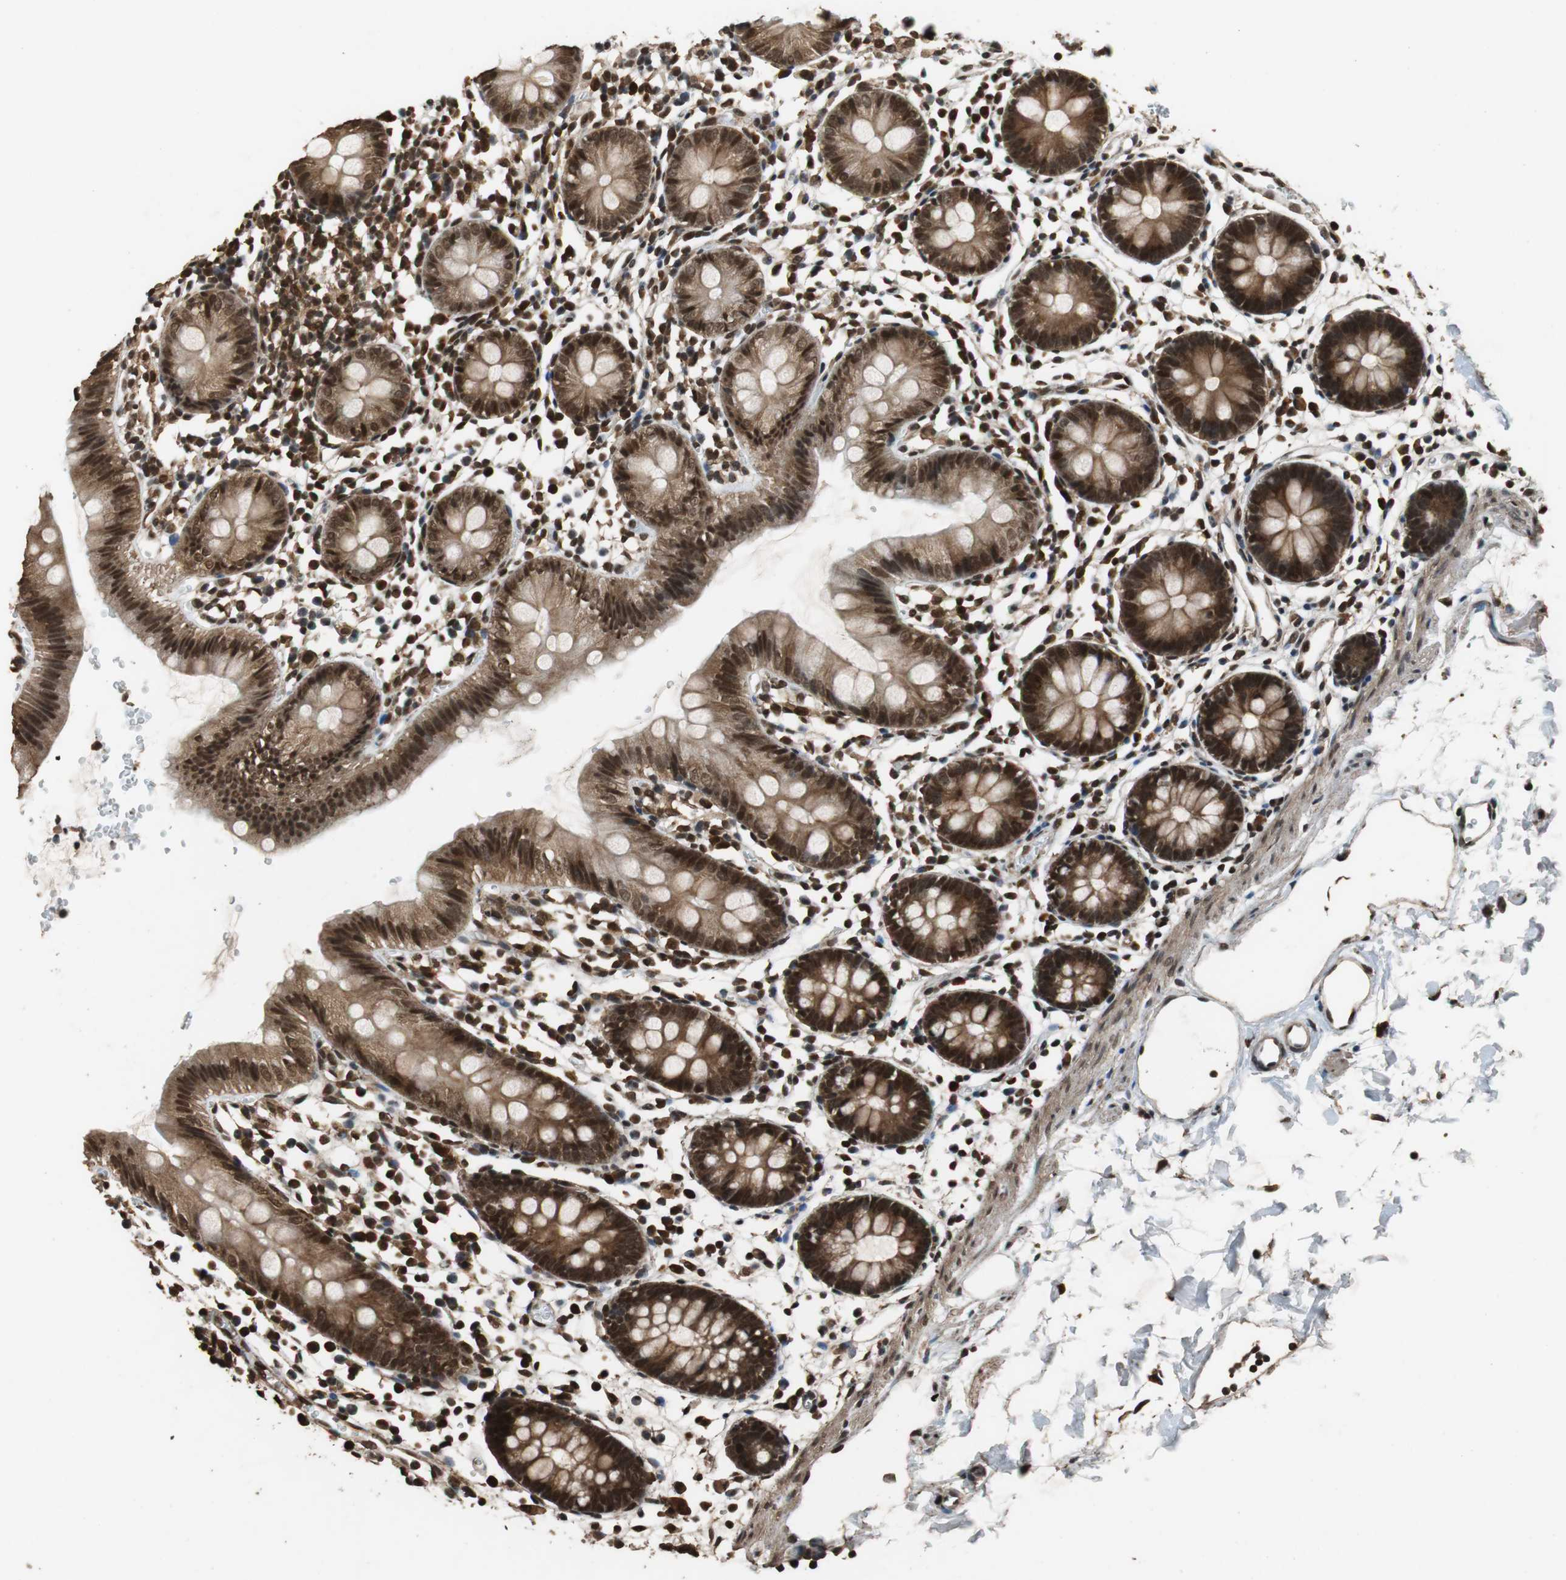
{"staining": {"intensity": "moderate", "quantity": "25%-75%", "location": "cytoplasmic/membranous,nuclear"}, "tissue": "colon", "cell_type": "Endothelial cells", "image_type": "normal", "snomed": [{"axis": "morphology", "description": "Normal tissue, NOS"}, {"axis": "topography", "description": "Colon"}], "caption": "Protein analysis of benign colon shows moderate cytoplasmic/membranous,nuclear positivity in about 25%-75% of endothelial cells. (DAB (3,3'-diaminobenzidine) = brown stain, brightfield microscopy at high magnification).", "gene": "ZNF18", "patient": {"sex": "male", "age": 14}}